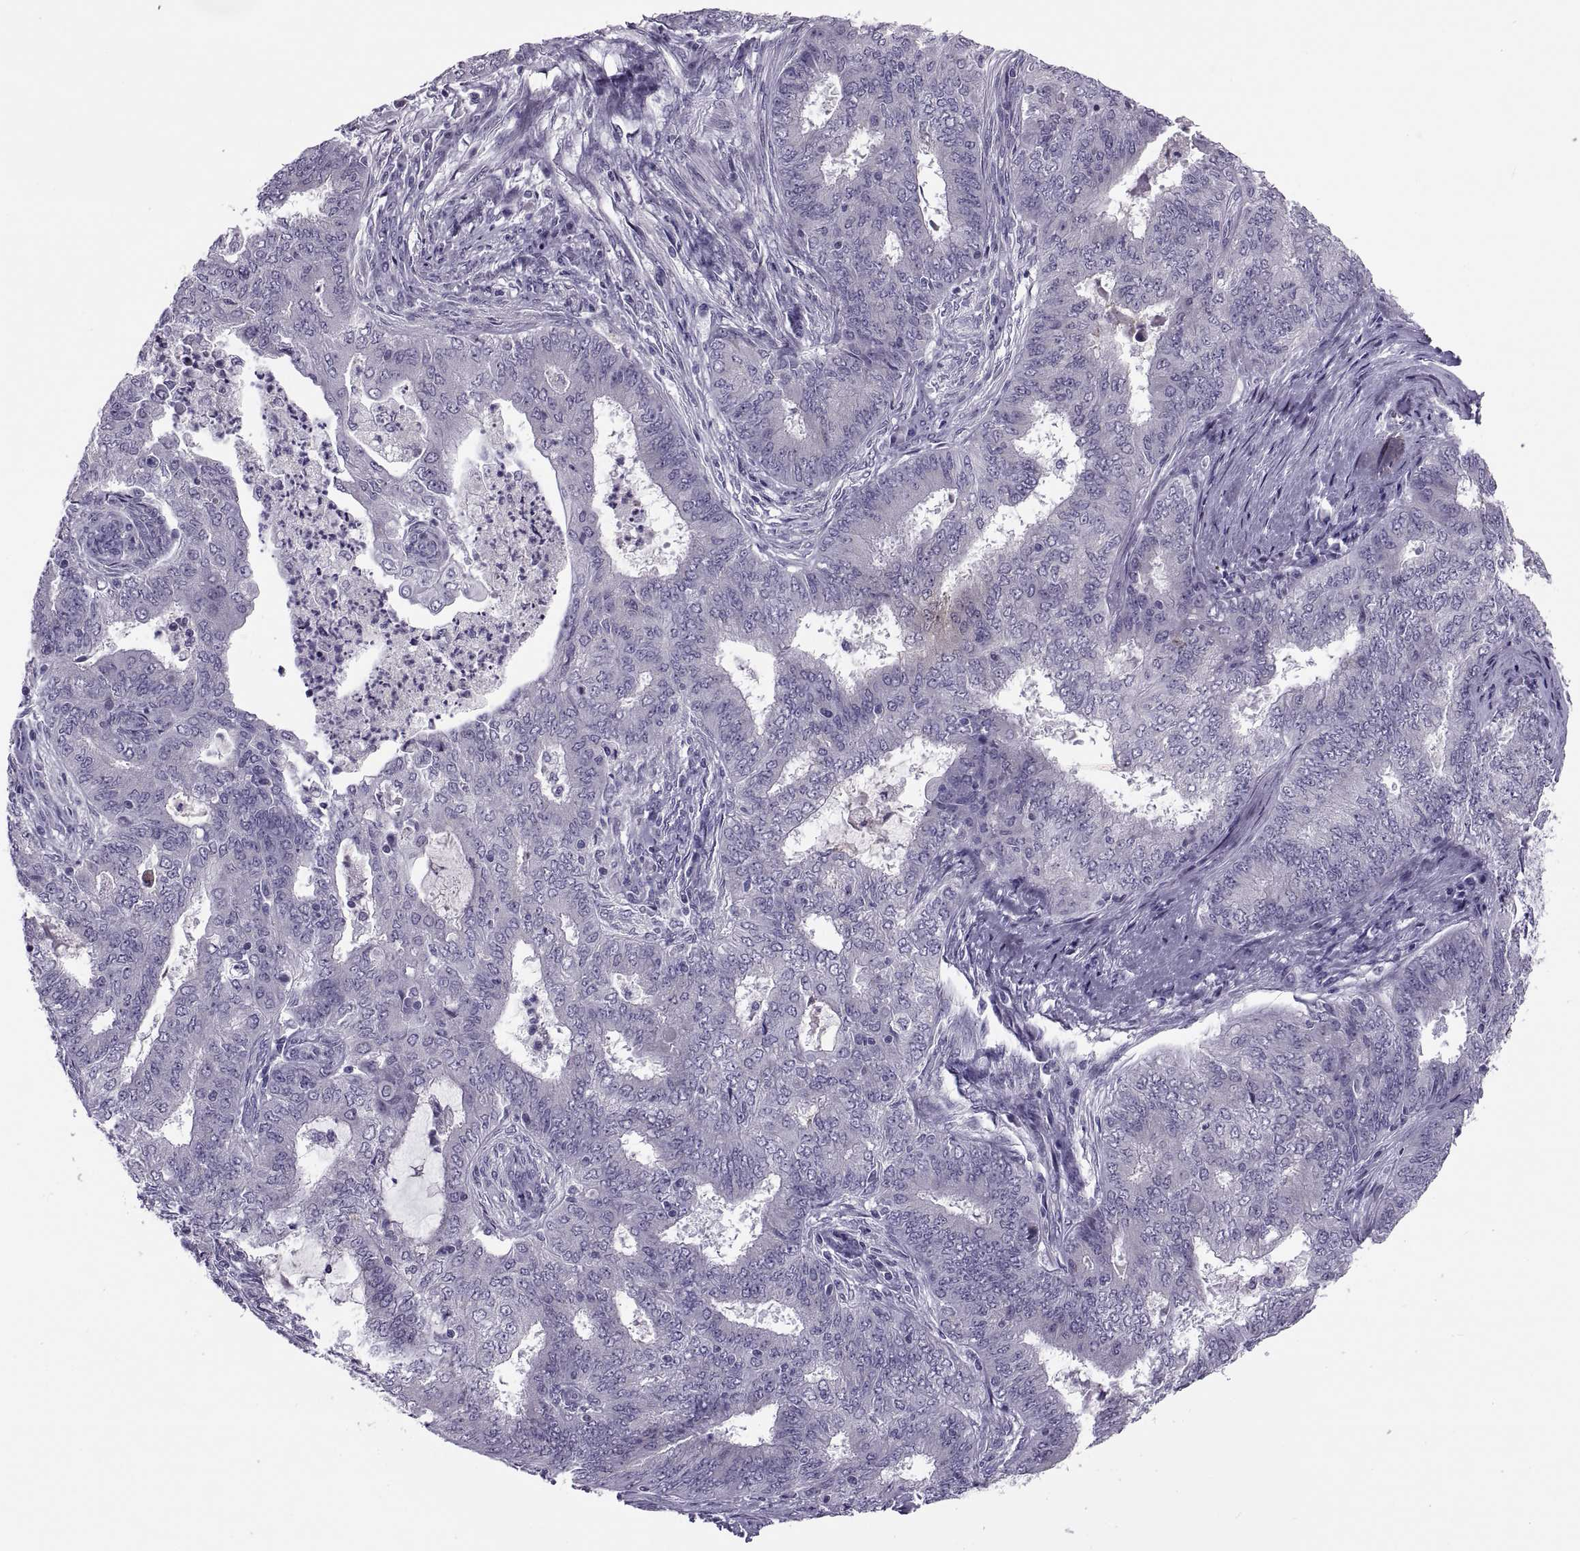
{"staining": {"intensity": "negative", "quantity": "none", "location": "none"}, "tissue": "endometrial cancer", "cell_type": "Tumor cells", "image_type": "cancer", "snomed": [{"axis": "morphology", "description": "Adenocarcinoma, NOS"}, {"axis": "topography", "description": "Endometrium"}], "caption": "IHC photomicrograph of neoplastic tissue: endometrial adenocarcinoma stained with DAB exhibits no significant protein positivity in tumor cells.", "gene": "MAGEB1", "patient": {"sex": "female", "age": 62}}